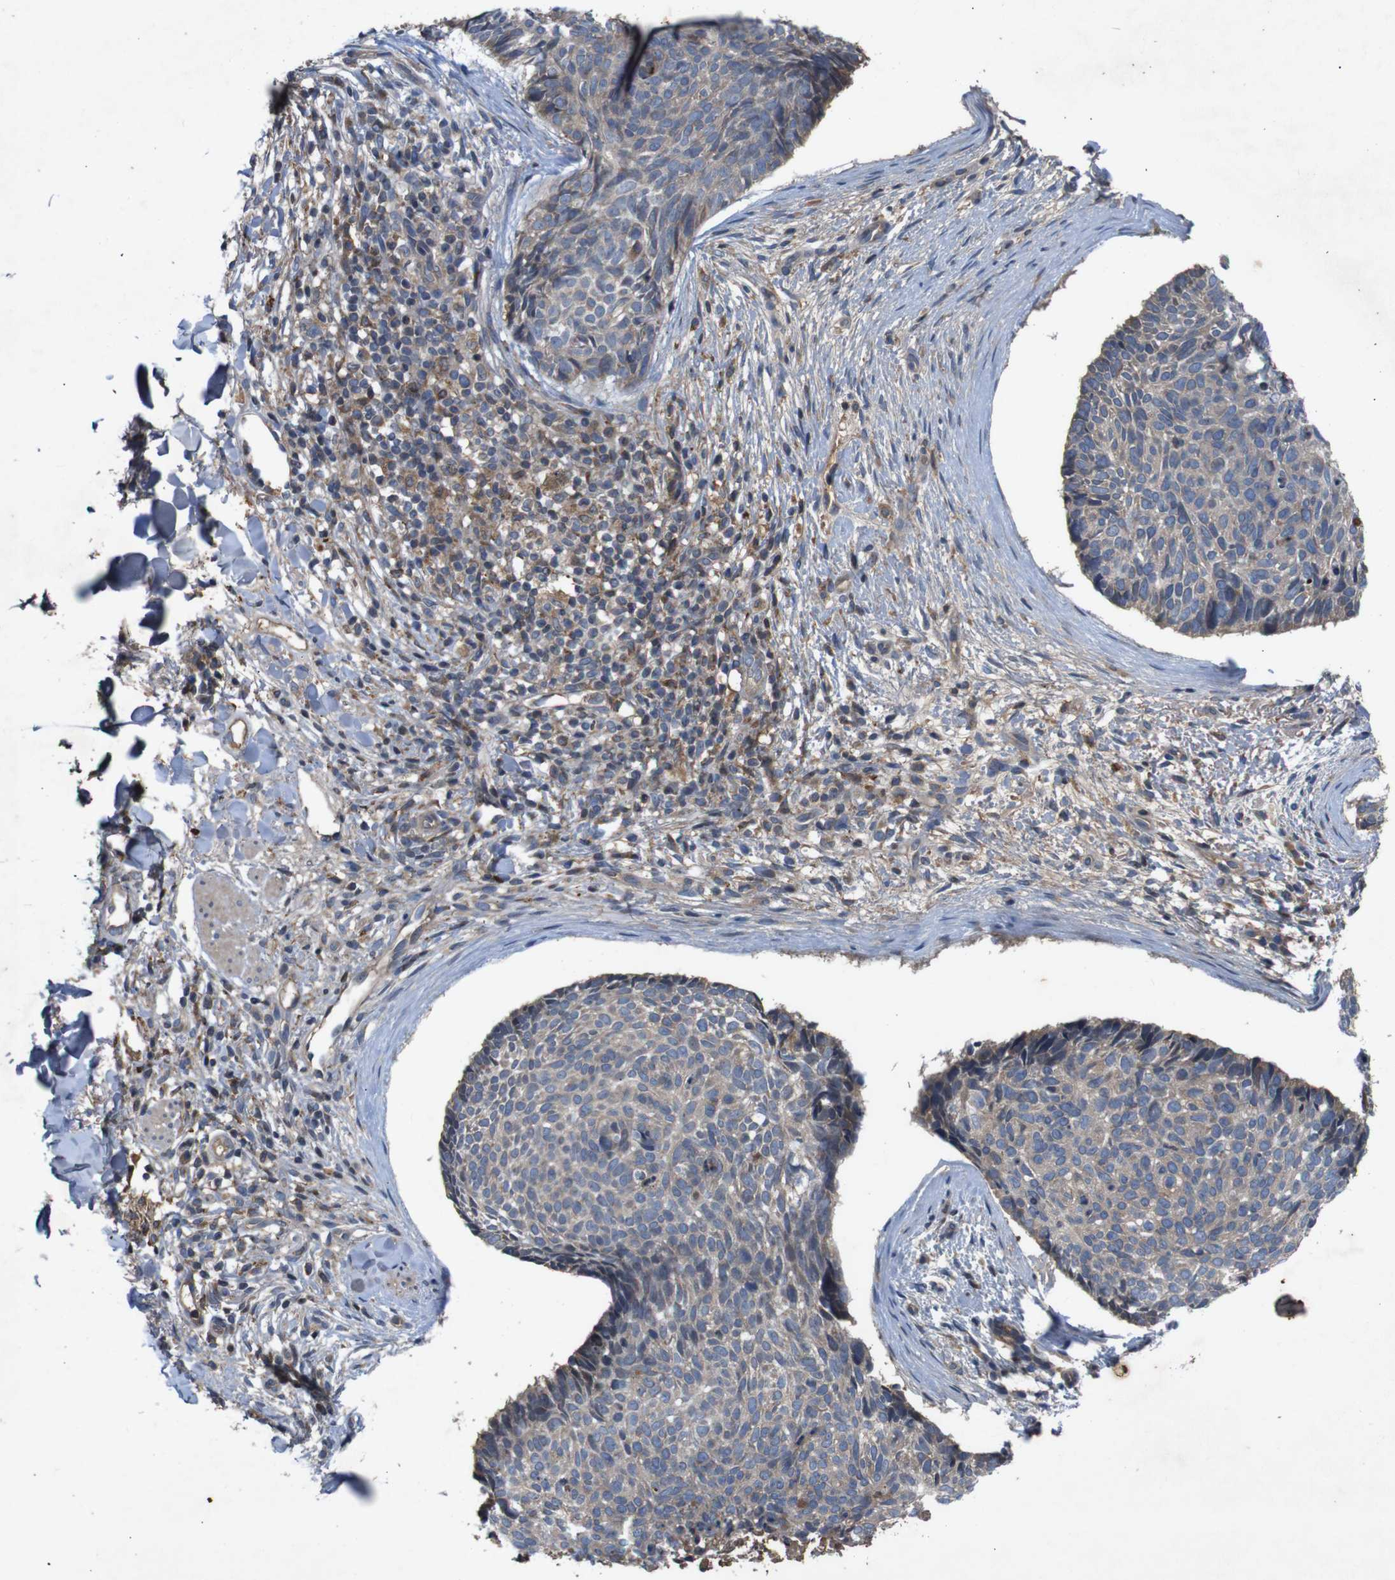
{"staining": {"intensity": "weak", "quantity": "25%-75%", "location": "cytoplasmic/membranous"}, "tissue": "skin cancer", "cell_type": "Tumor cells", "image_type": "cancer", "snomed": [{"axis": "morphology", "description": "Normal tissue, NOS"}, {"axis": "morphology", "description": "Basal cell carcinoma"}, {"axis": "topography", "description": "Skin"}], "caption": "There is low levels of weak cytoplasmic/membranous staining in tumor cells of skin cancer (basal cell carcinoma), as demonstrated by immunohistochemical staining (brown color).", "gene": "PTPN1", "patient": {"sex": "female", "age": 56}}